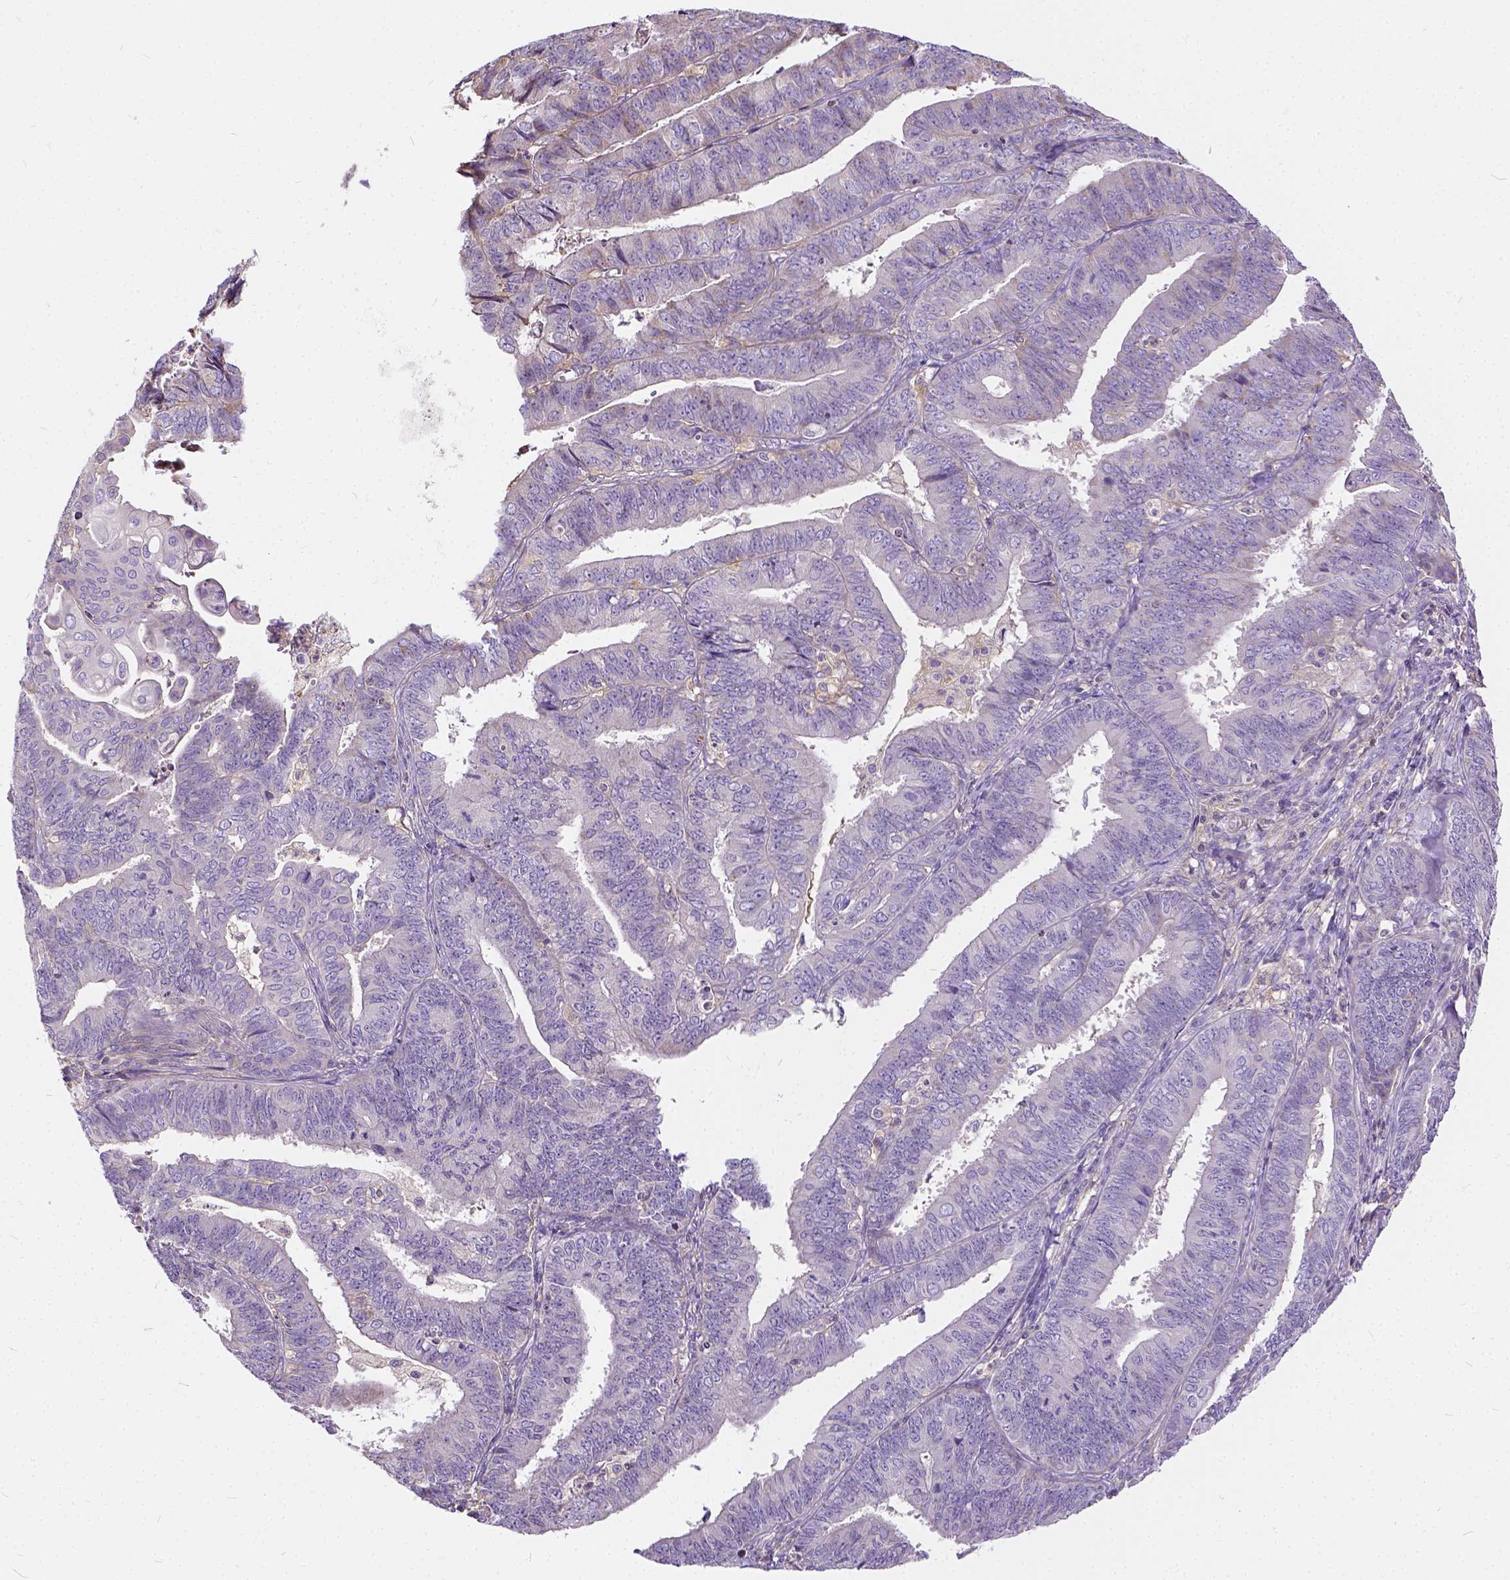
{"staining": {"intensity": "negative", "quantity": "none", "location": "none"}, "tissue": "endometrial cancer", "cell_type": "Tumor cells", "image_type": "cancer", "snomed": [{"axis": "morphology", "description": "Adenocarcinoma, NOS"}, {"axis": "topography", "description": "Endometrium"}], "caption": "Immunohistochemistry (IHC) of endometrial cancer (adenocarcinoma) demonstrates no positivity in tumor cells. Brightfield microscopy of IHC stained with DAB (3,3'-diaminobenzidine) (brown) and hematoxylin (blue), captured at high magnification.", "gene": "CADM4", "patient": {"sex": "female", "age": 73}}